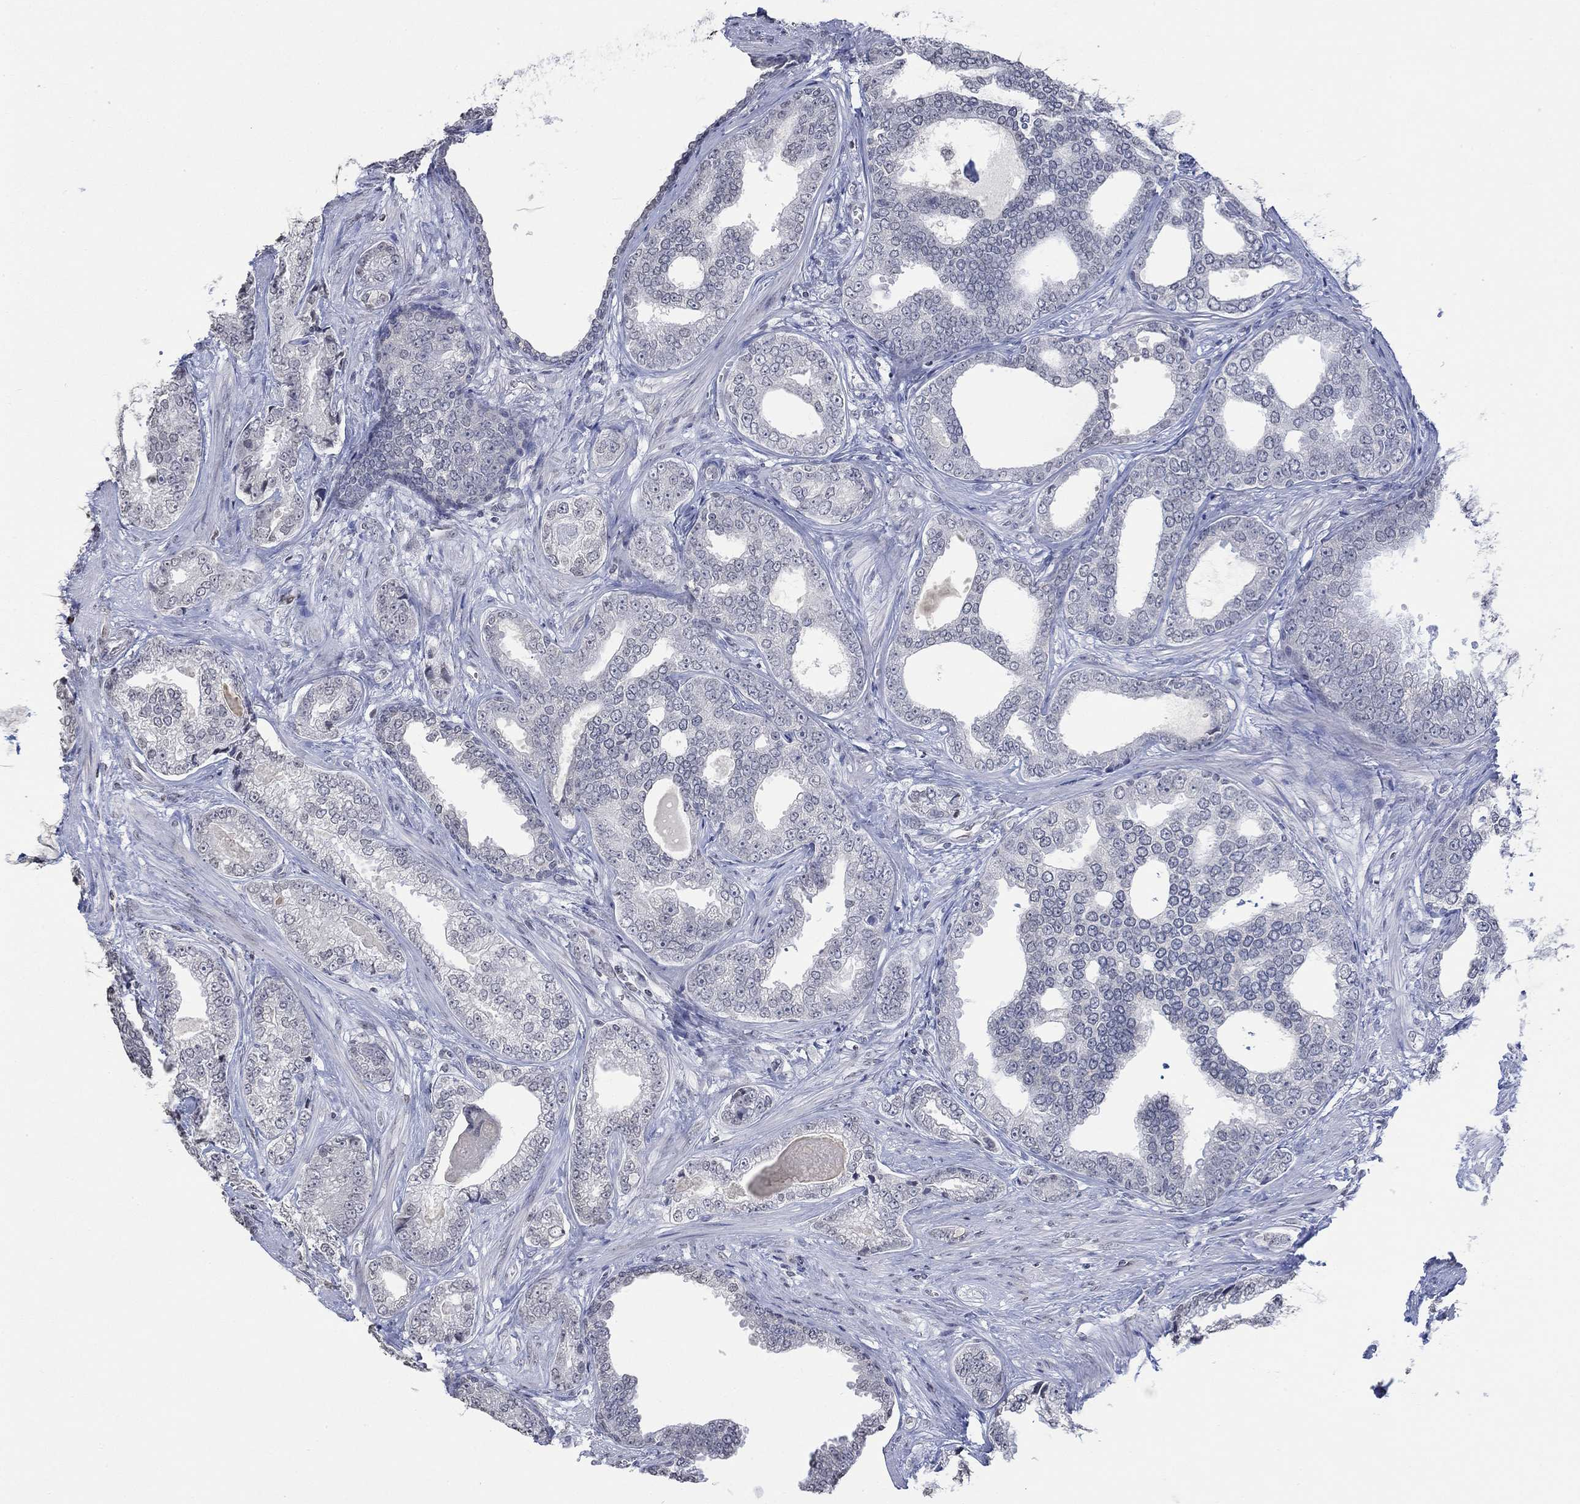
{"staining": {"intensity": "negative", "quantity": "none", "location": "none"}, "tissue": "prostate cancer", "cell_type": "Tumor cells", "image_type": "cancer", "snomed": [{"axis": "morphology", "description": "Adenocarcinoma, NOS"}, {"axis": "topography", "description": "Prostate"}], "caption": "This is an IHC micrograph of prostate cancer (adenocarcinoma). There is no staining in tumor cells.", "gene": "TMEM255A", "patient": {"sex": "male", "age": 67}}